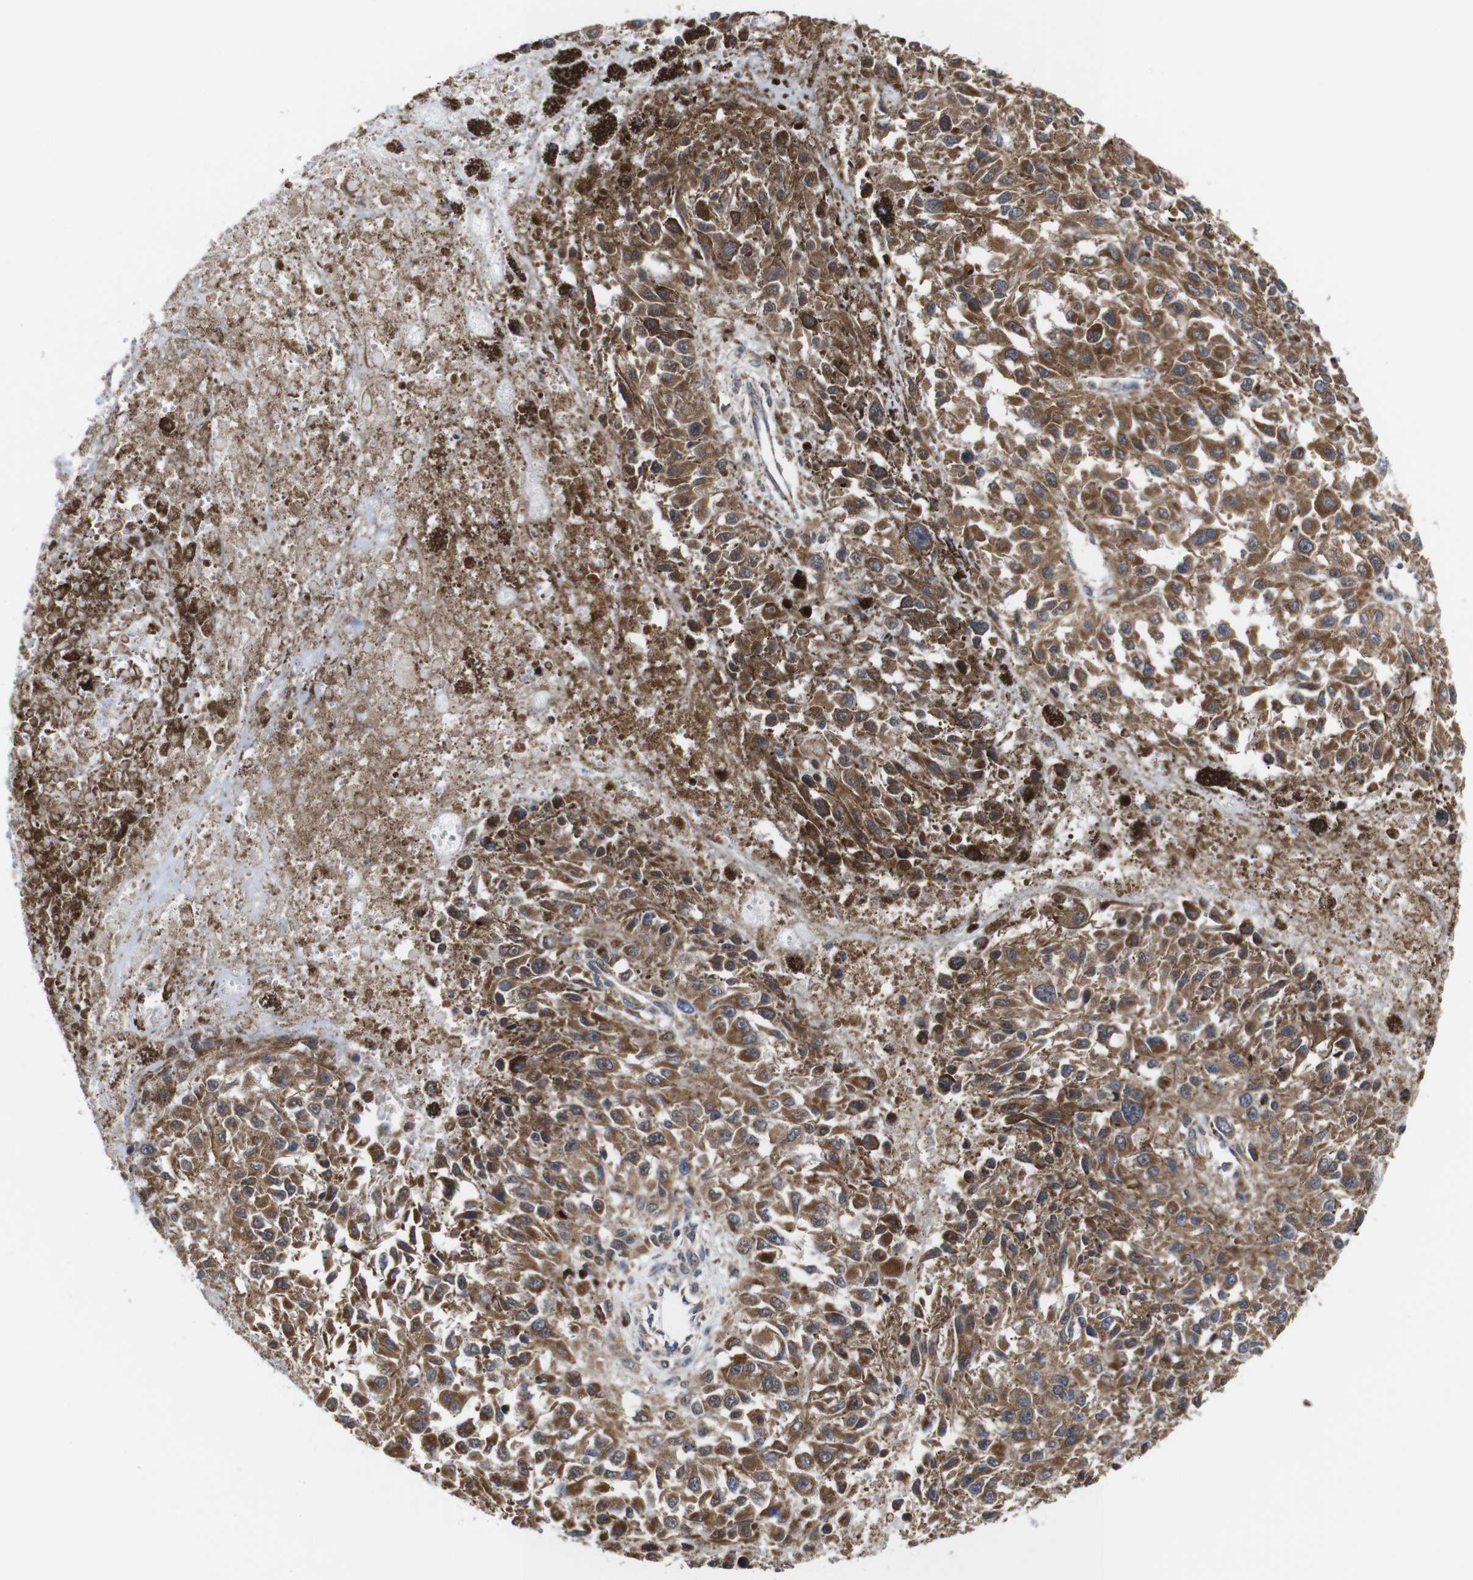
{"staining": {"intensity": "strong", "quantity": ">75%", "location": "cytoplasmic/membranous"}, "tissue": "melanoma", "cell_type": "Tumor cells", "image_type": "cancer", "snomed": [{"axis": "morphology", "description": "Malignant melanoma, Metastatic site"}, {"axis": "topography", "description": "Lymph node"}], "caption": "An IHC histopathology image of tumor tissue is shown. Protein staining in brown labels strong cytoplasmic/membranous positivity in melanoma within tumor cells. (IHC, brightfield microscopy, high magnification).", "gene": "C17orf80", "patient": {"sex": "male", "age": 59}}